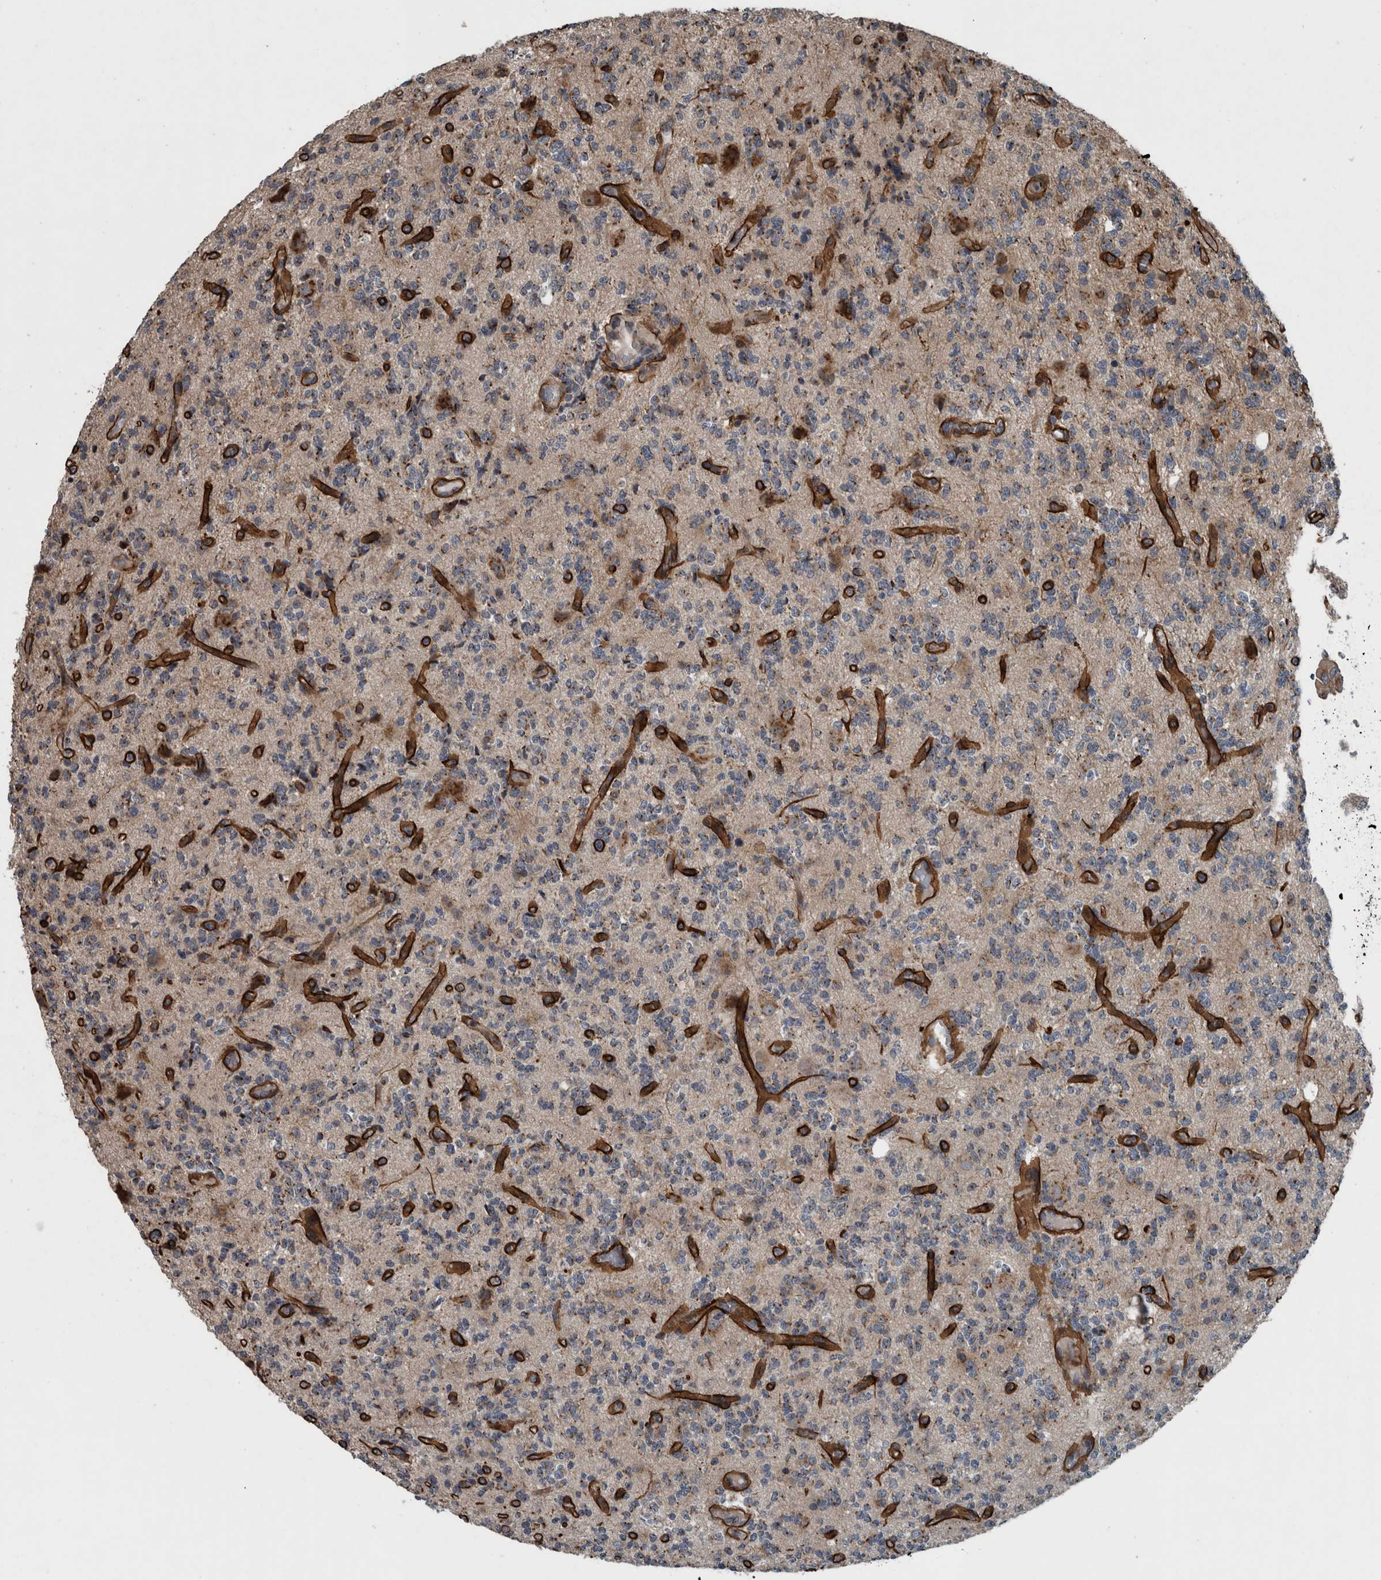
{"staining": {"intensity": "weak", "quantity": "25%-75%", "location": "cytoplasmic/membranous"}, "tissue": "glioma", "cell_type": "Tumor cells", "image_type": "cancer", "snomed": [{"axis": "morphology", "description": "Glioma, malignant, High grade"}, {"axis": "topography", "description": "Brain"}], "caption": "A micrograph of human malignant glioma (high-grade) stained for a protein reveals weak cytoplasmic/membranous brown staining in tumor cells.", "gene": "ZNF345", "patient": {"sex": "female", "age": 62}}